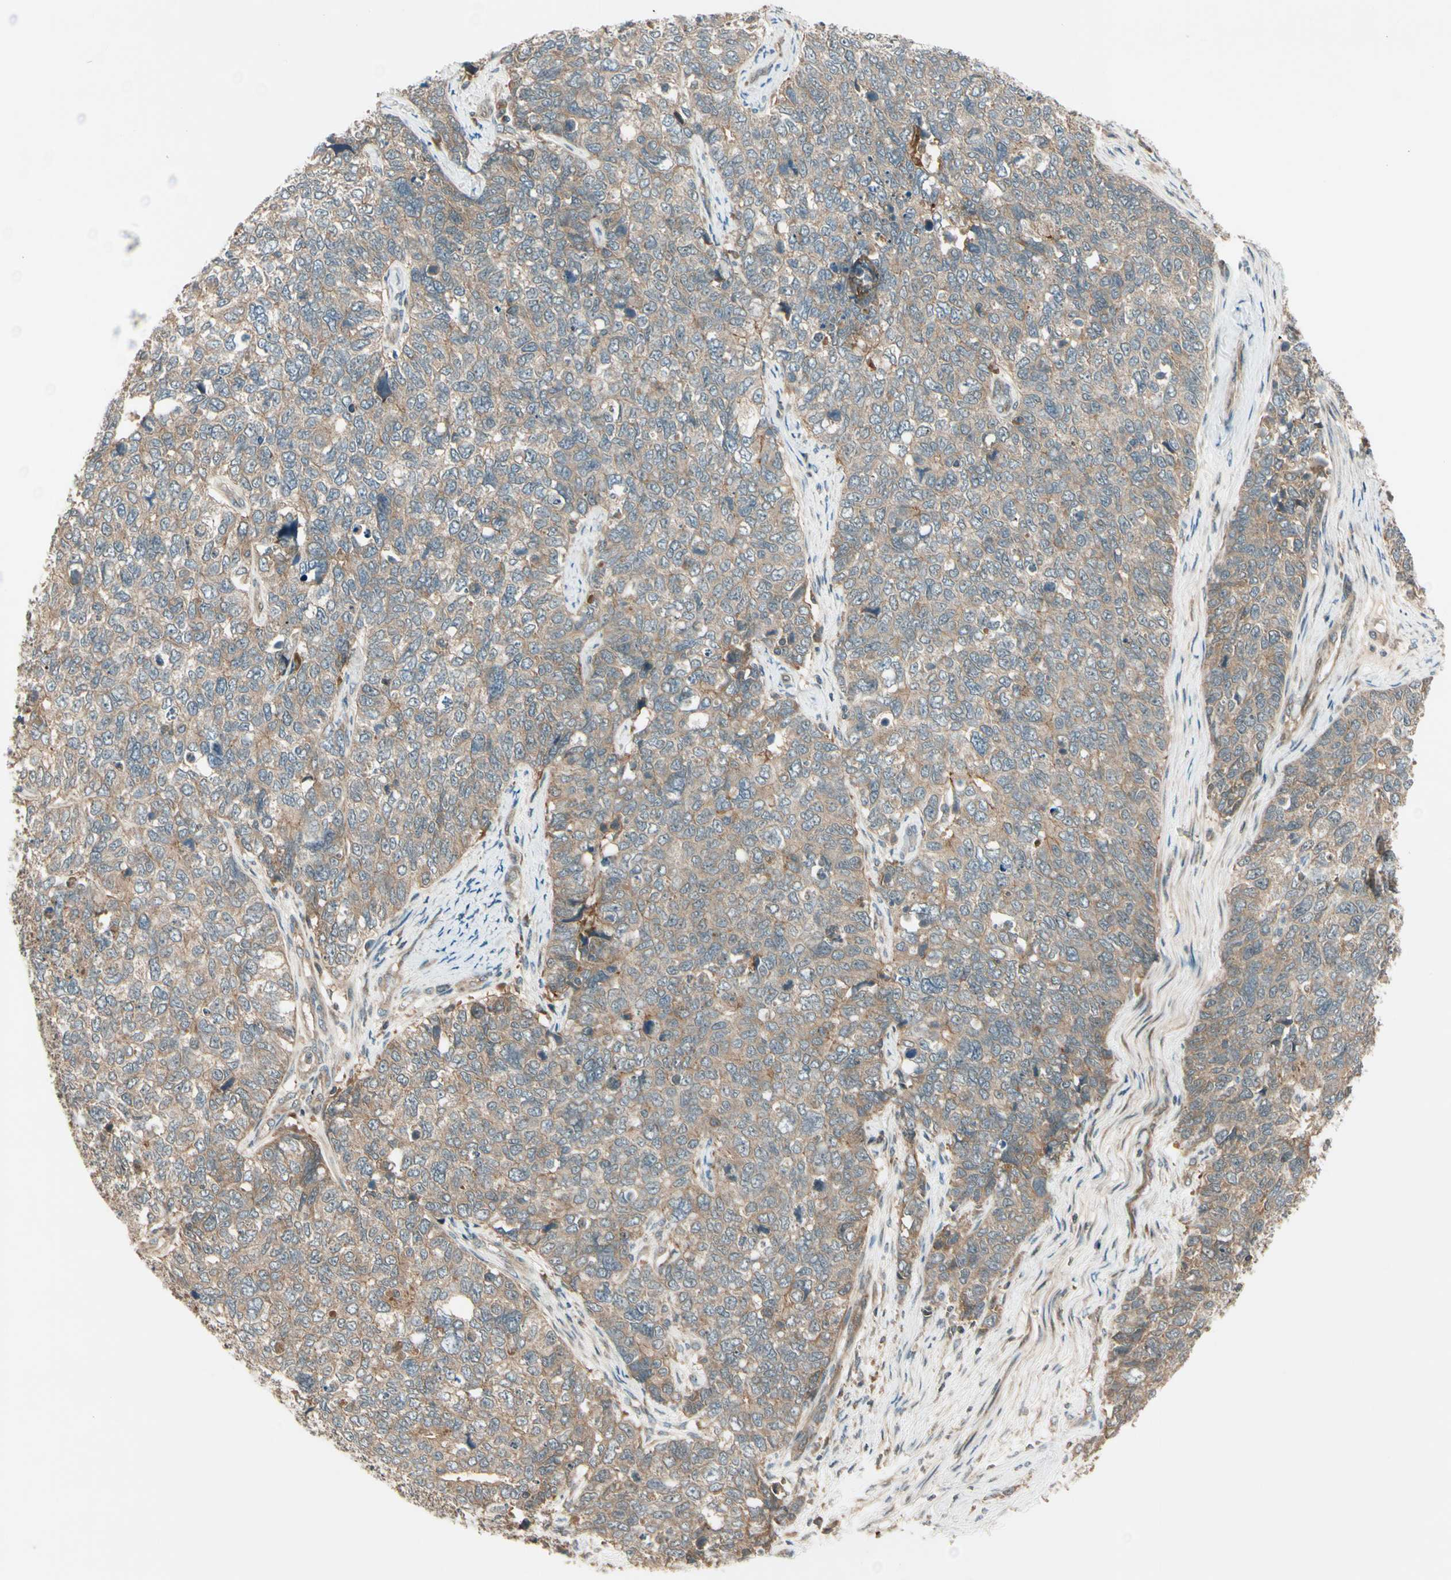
{"staining": {"intensity": "weak", "quantity": ">75%", "location": "cytoplasmic/membranous"}, "tissue": "cervical cancer", "cell_type": "Tumor cells", "image_type": "cancer", "snomed": [{"axis": "morphology", "description": "Squamous cell carcinoma, NOS"}, {"axis": "topography", "description": "Cervix"}], "caption": "The image reveals immunohistochemical staining of cervical squamous cell carcinoma. There is weak cytoplasmic/membranous expression is identified in approximately >75% of tumor cells.", "gene": "ACVR1C", "patient": {"sex": "female", "age": 63}}